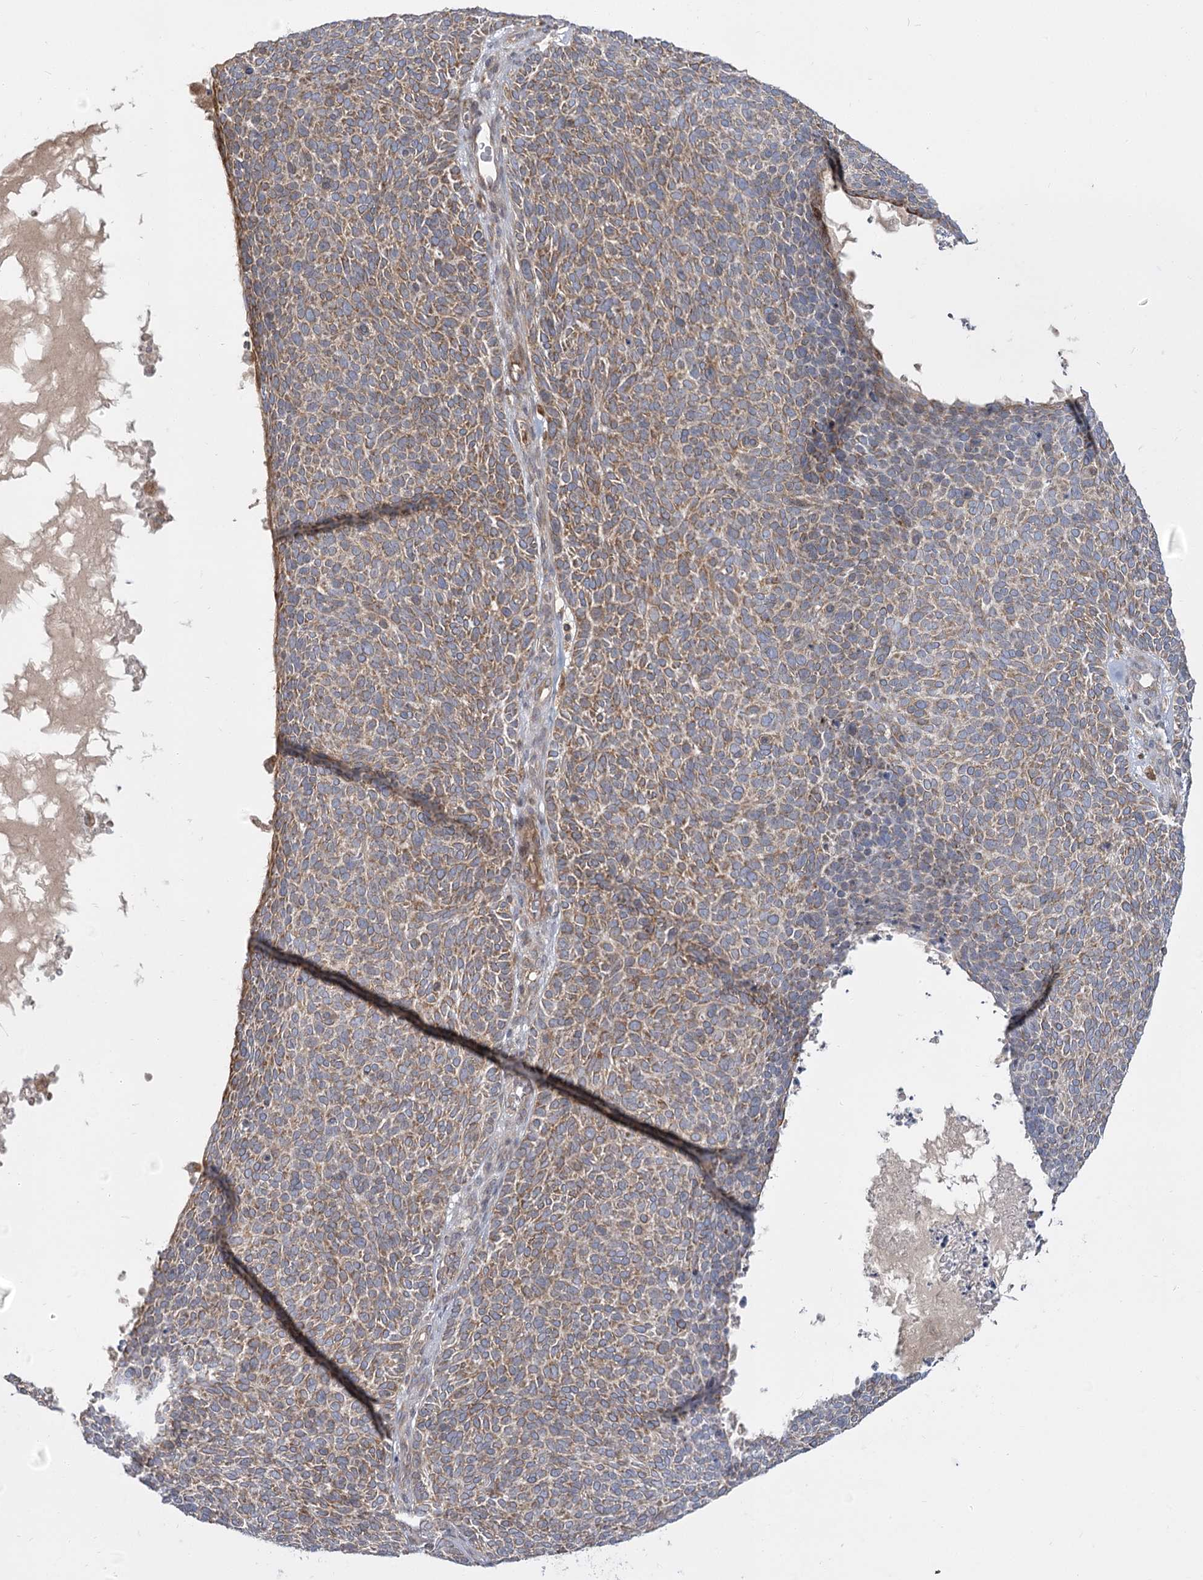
{"staining": {"intensity": "moderate", "quantity": ">75%", "location": "cytoplasmic/membranous"}, "tissue": "skin cancer", "cell_type": "Tumor cells", "image_type": "cancer", "snomed": [{"axis": "morphology", "description": "Squamous cell carcinoma, NOS"}, {"axis": "topography", "description": "Skin"}], "caption": "Tumor cells exhibit medium levels of moderate cytoplasmic/membranous expression in approximately >75% of cells in skin cancer (squamous cell carcinoma). (Stains: DAB in brown, nuclei in blue, Microscopy: brightfield microscopy at high magnification).", "gene": "MTMR3", "patient": {"sex": "female", "age": 90}}